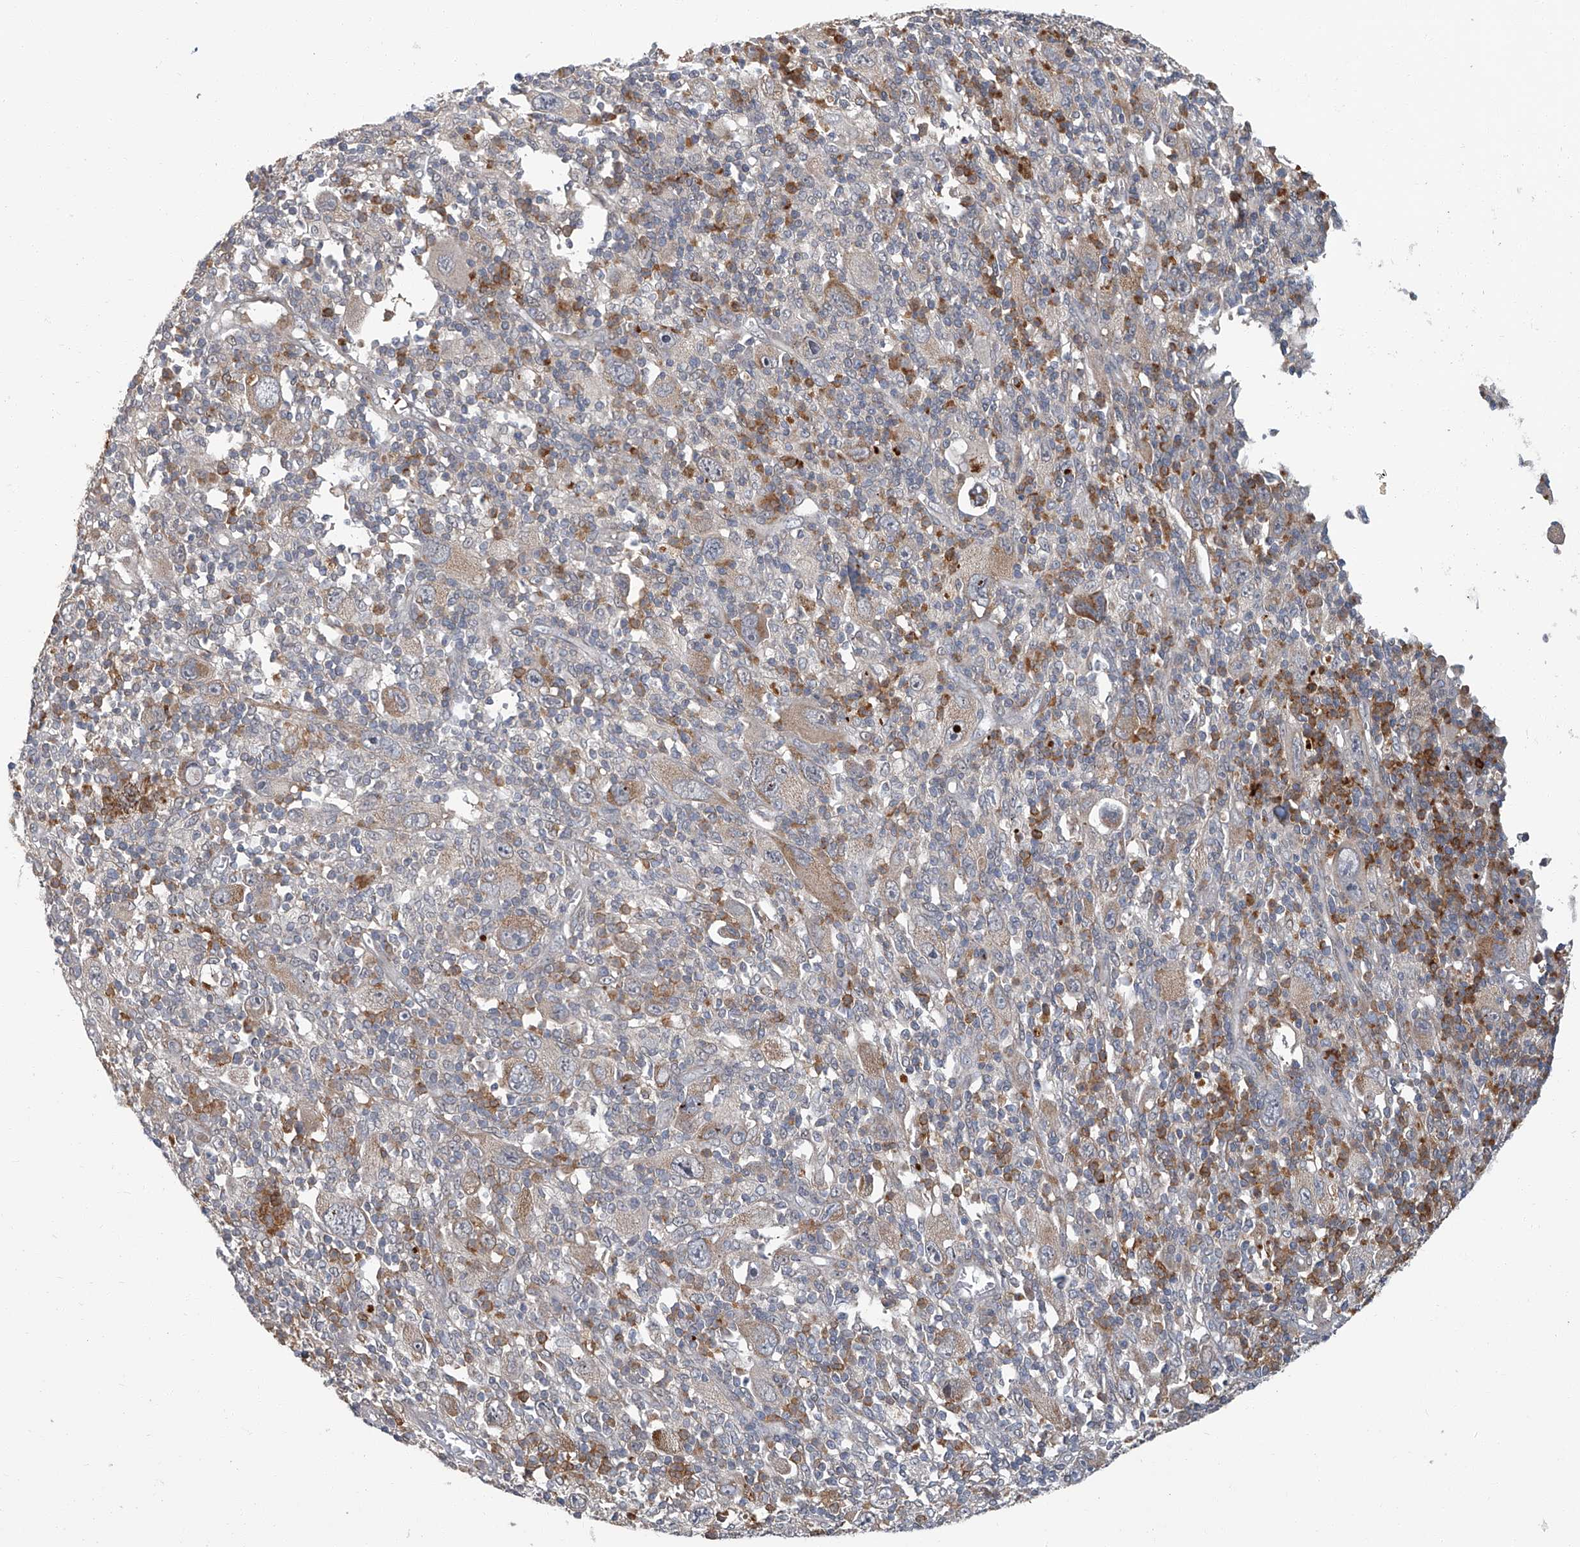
{"staining": {"intensity": "negative", "quantity": "none", "location": "none"}, "tissue": "melanoma", "cell_type": "Tumor cells", "image_type": "cancer", "snomed": [{"axis": "morphology", "description": "Malignant melanoma, Metastatic site"}, {"axis": "topography", "description": "Skin"}], "caption": "This is an immunohistochemistry micrograph of human melanoma. There is no positivity in tumor cells.", "gene": "AKNAD1", "patient": {"sex": "female", "age": 56}}